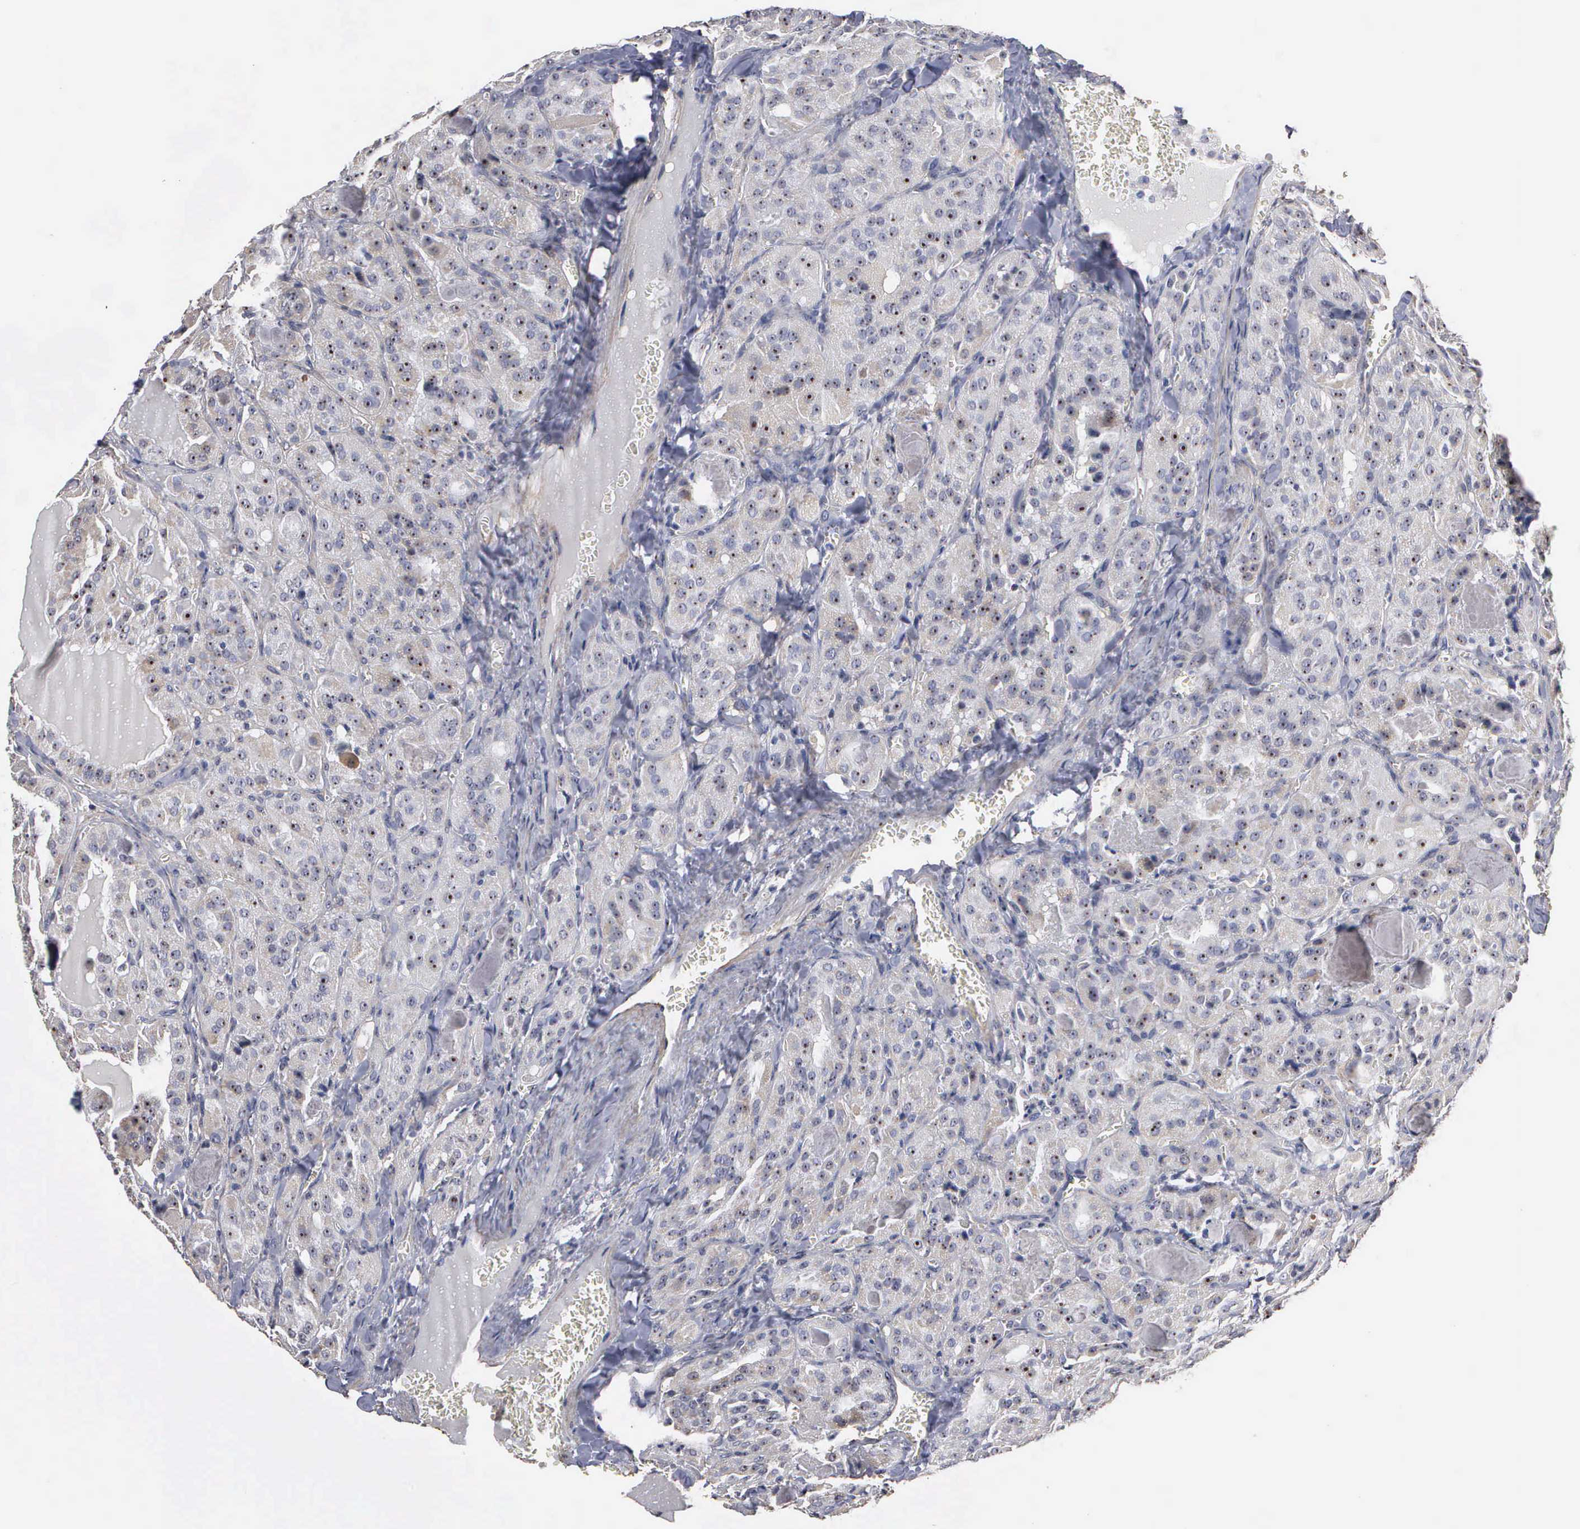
{"staining": {"intensity": "weak", "quantity": "25%-75%", "location": "cytoplasmic/membranous,nuclear"}, "tissue": "thyroid cancer", "cell_type": "Tumor cells", "image_type": "cancer", "snomed": [{"axis": "morphology", "description": "Carcinoma, NOS"}, {"axis": "topography", "description": "Thyroid gland"}], "caption": "Immunohistochemistry staining of thyroid cancer (carcinoma), which displays low levels of weak cytoplasmic/membranous and nuclear positivity in about 25%-75% of tumor cells indicating weak cytoplasmic/membranous and nuclear protein expression. The staining was performed using DAB (brown) for protein detection and nuclei were counterstained in hematoxylin (blue).", "gene": "NGDN", "patient": {"sex": "male", "age": 76}}